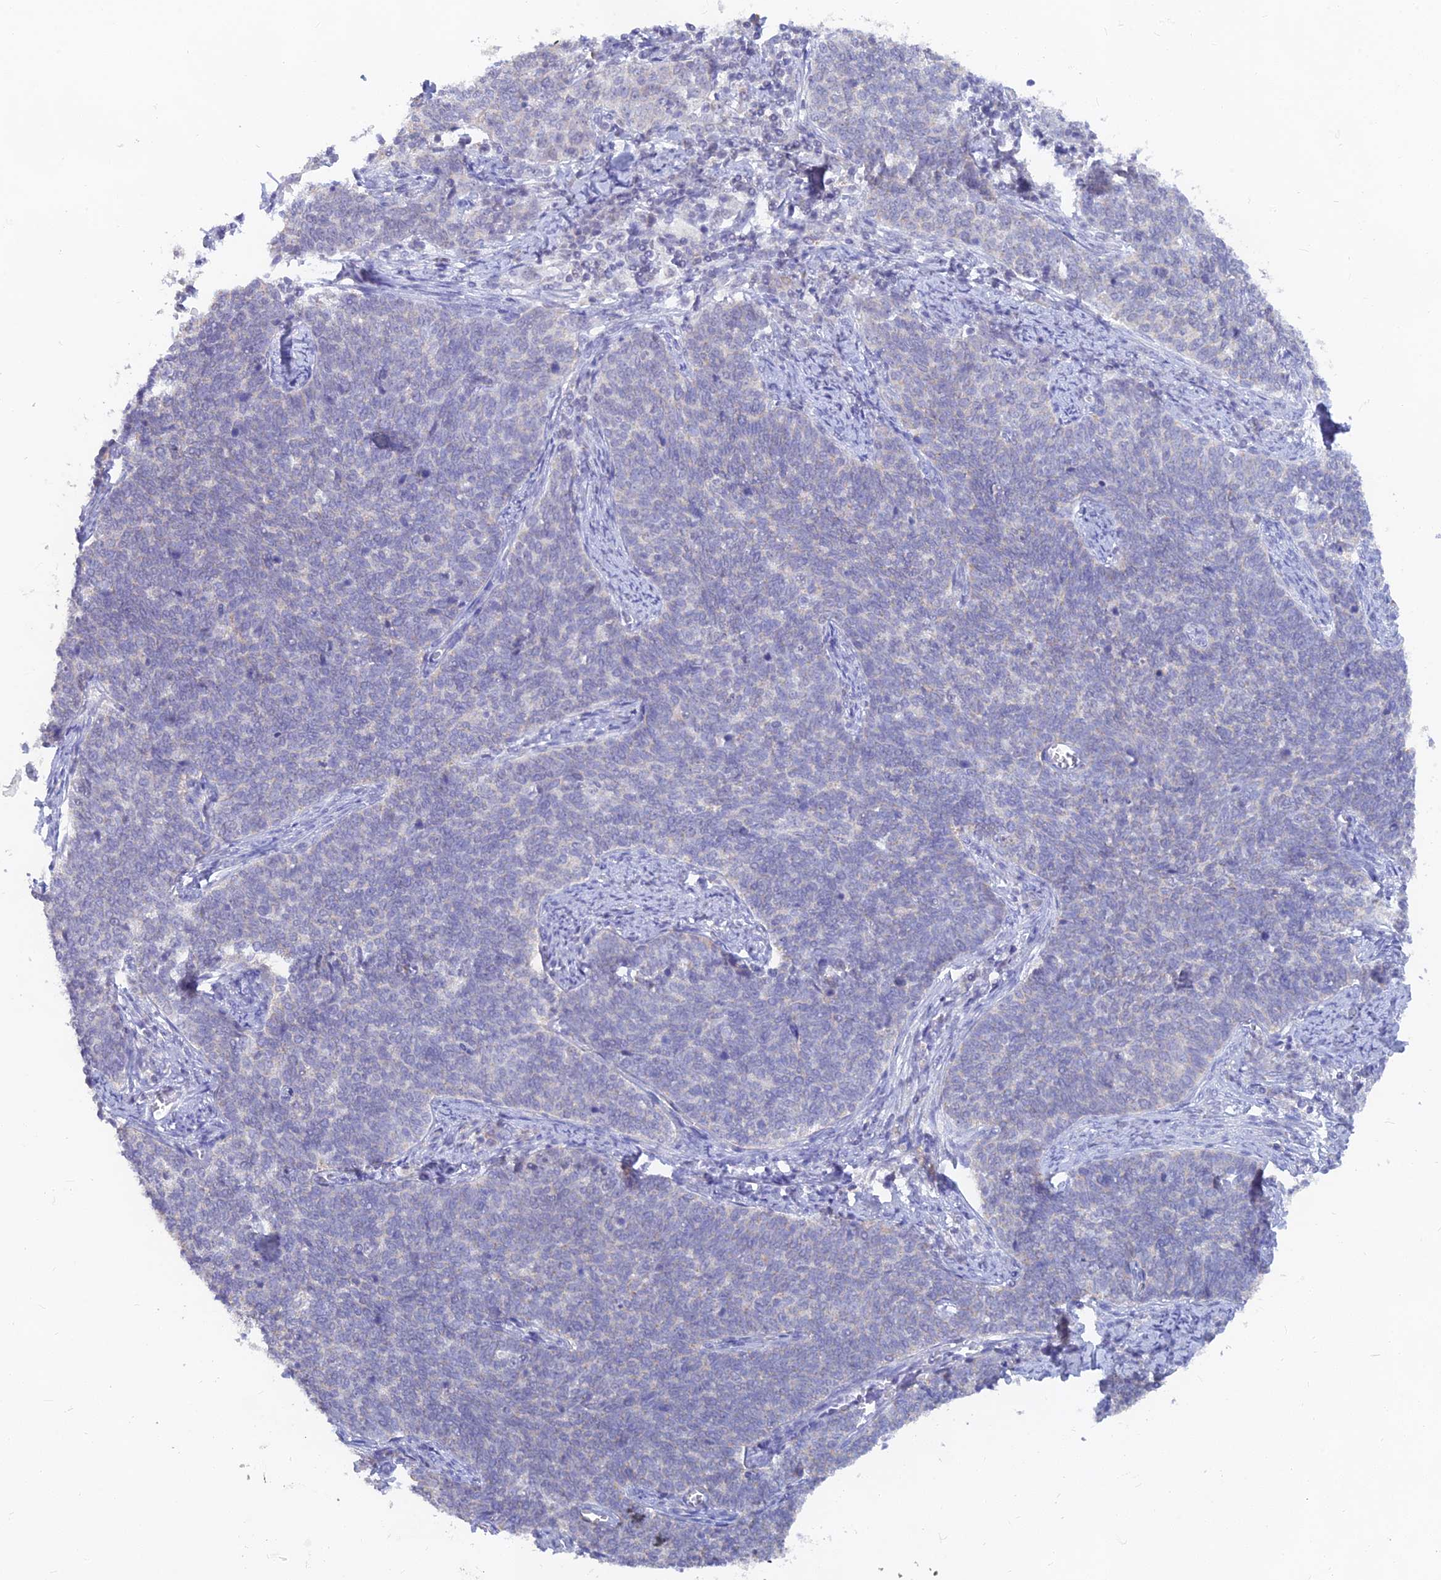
{"staining": {"intensity": "negative", "quantity": "none", "location": "none"}, "tissue": "cervical cancer", "cell_type": "Tumor cells", "image_type": "cancer", "snomed": [{"axis": "morphology", "description": "Squamous cell carcinoma, NOS"}, {"axis": "topography", "description": "Cervix"}], "caption": "High power microscopy image of an immunohistochemistry histopathology image of cervical cancer (squamous cell carcinoma), revealing no significant positivity in tumor cells. (DAB (3,3'-diaminobenzidine) IHC with hematoxylin counter stain).", "gene": "LRIF1", "patient": {"sex": "female", "age": 39}}